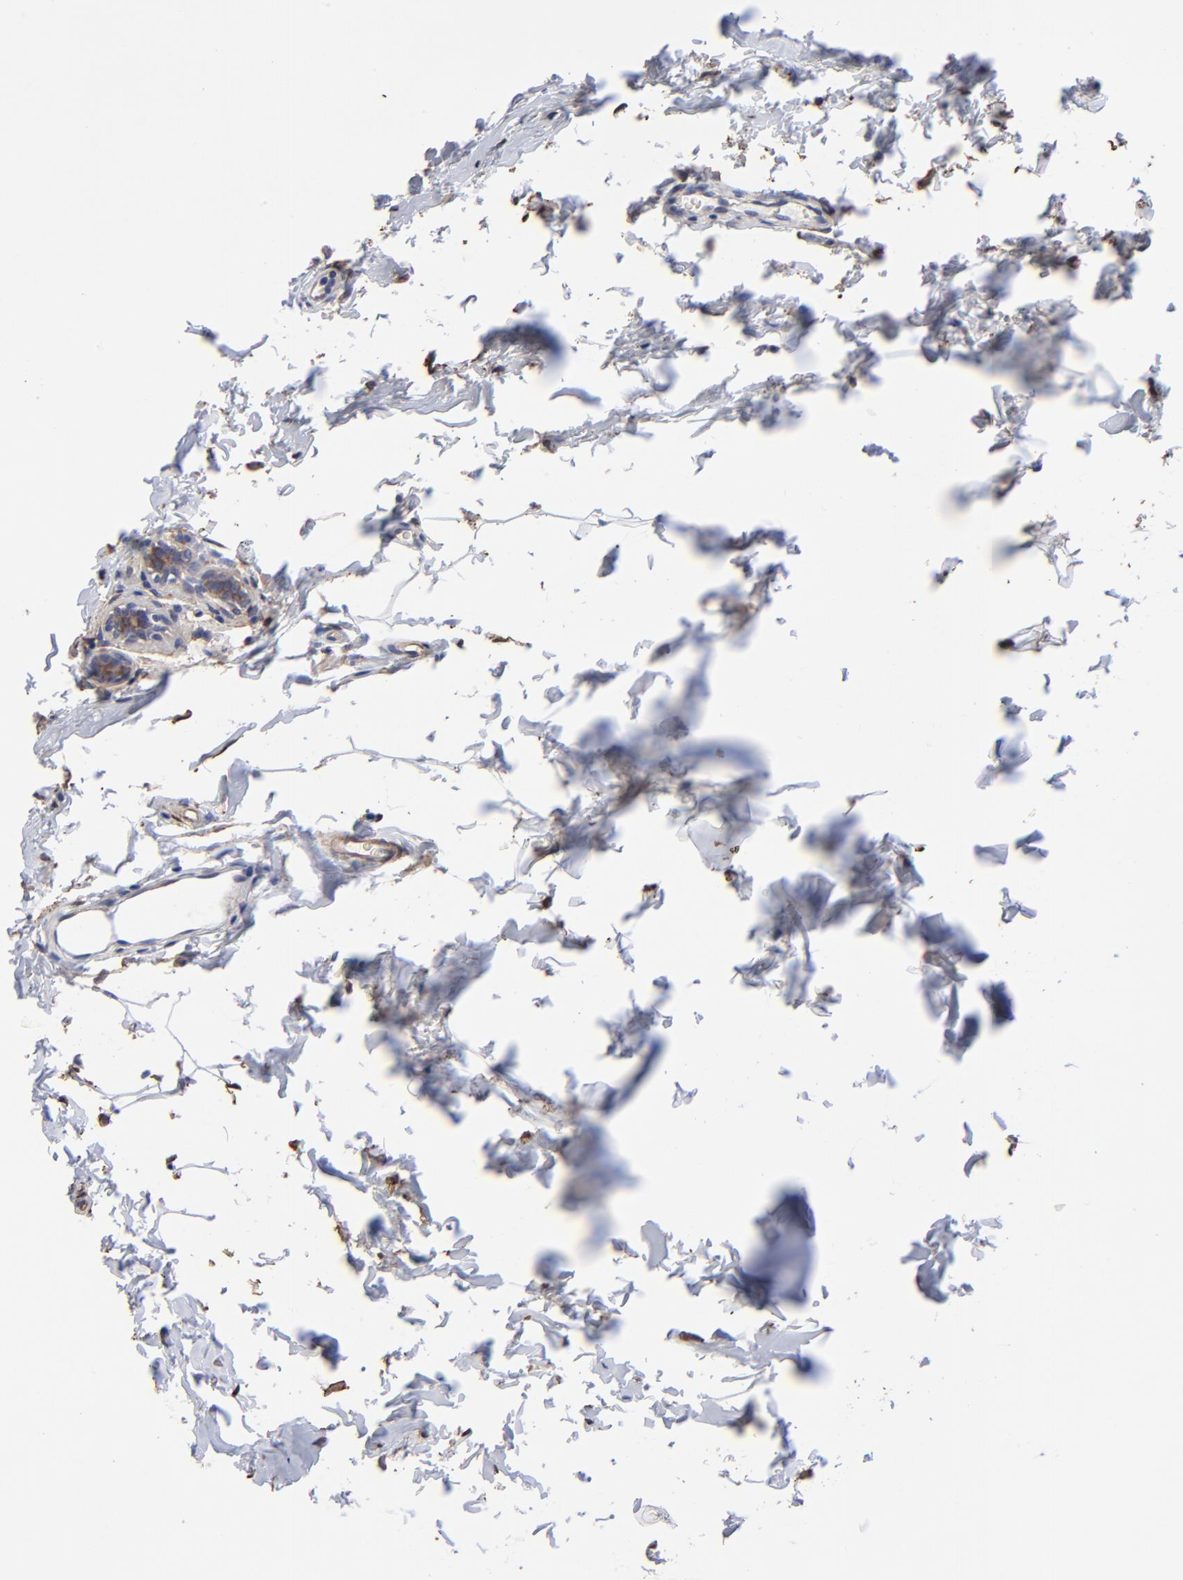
{"staining": {"intensity": "moderate", "quantity": ">75%", "location": "cytoplasmic/membranous"}, "tissue": "breast cancer", "cell_type": "Tumor cells", "image_type": "cancer", "snomed": [{"axis": "morphology", "description": "Lobular carcinoma"}, {"axis": "topography", "description": "Breast"}], "caption": "Immunohistochemical staining of breast cancer (lobular carcinoma) displays medium levels of moderate cytoplasmic/membranous protein expression in about >75% of tumor cells.", "gene": "CILP", "patient": {"sex": "female", "age": 55}}